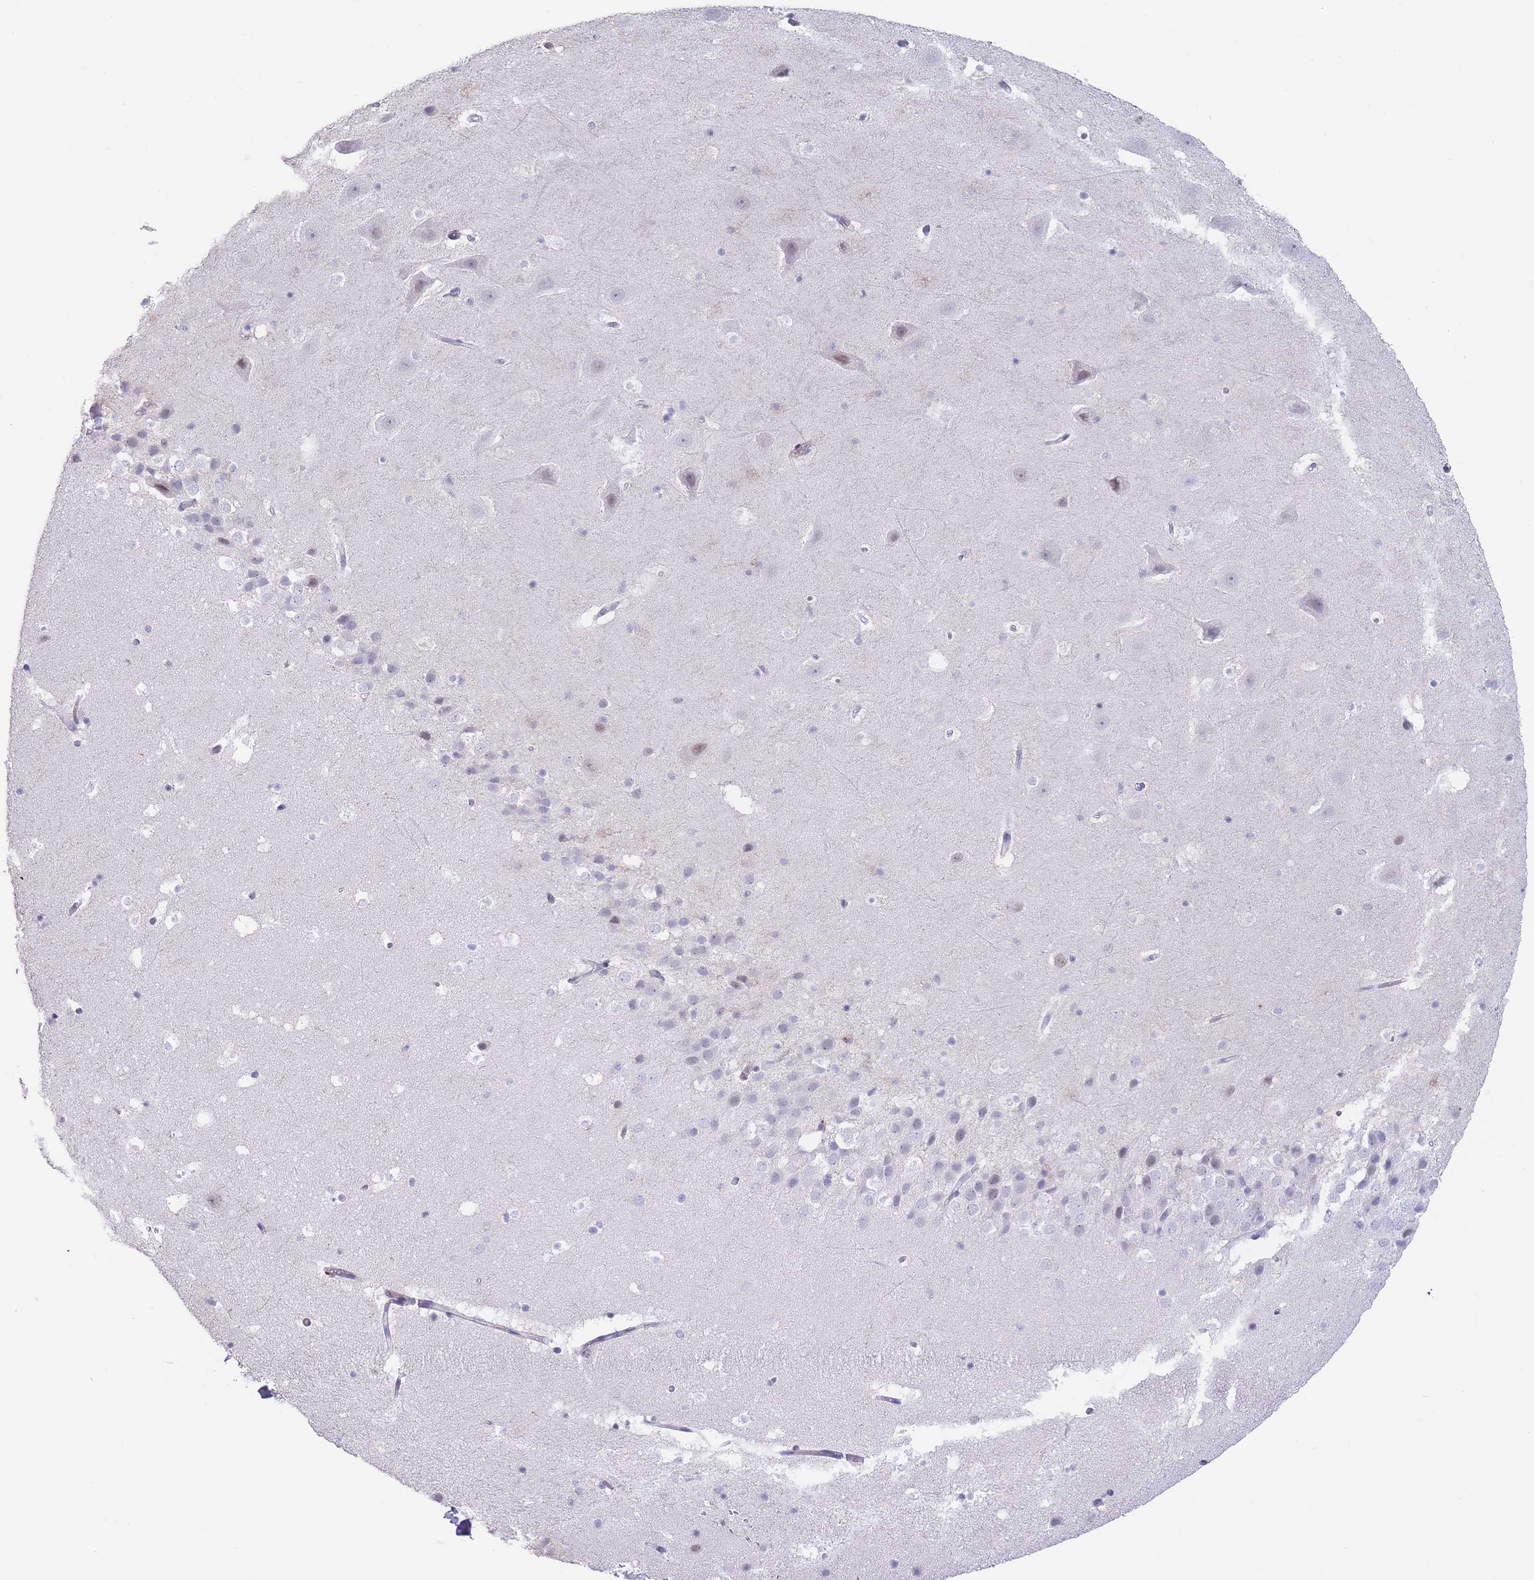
{"staining": {"intensity": "negative", "quantity": "none", "location": "none"}, "tissue": "hippocampus", "cell_type": "Glial cells", "image_type": "normal", "snomed": [{"axis": "morphology", "description": "Normal tissue, NOS"}, {"axis": "topography", "description": "Hippocampus"}], "caption": "There is no significant positivity in glial cells of hippocampus. The staining is performed using DAB (3,3'-diaminobenzidine) brown chromogen with nuclei counter-stained in using hematoxylin.", "gene": "ASAP3", "patient": {"sex": "male", "age": 37}}